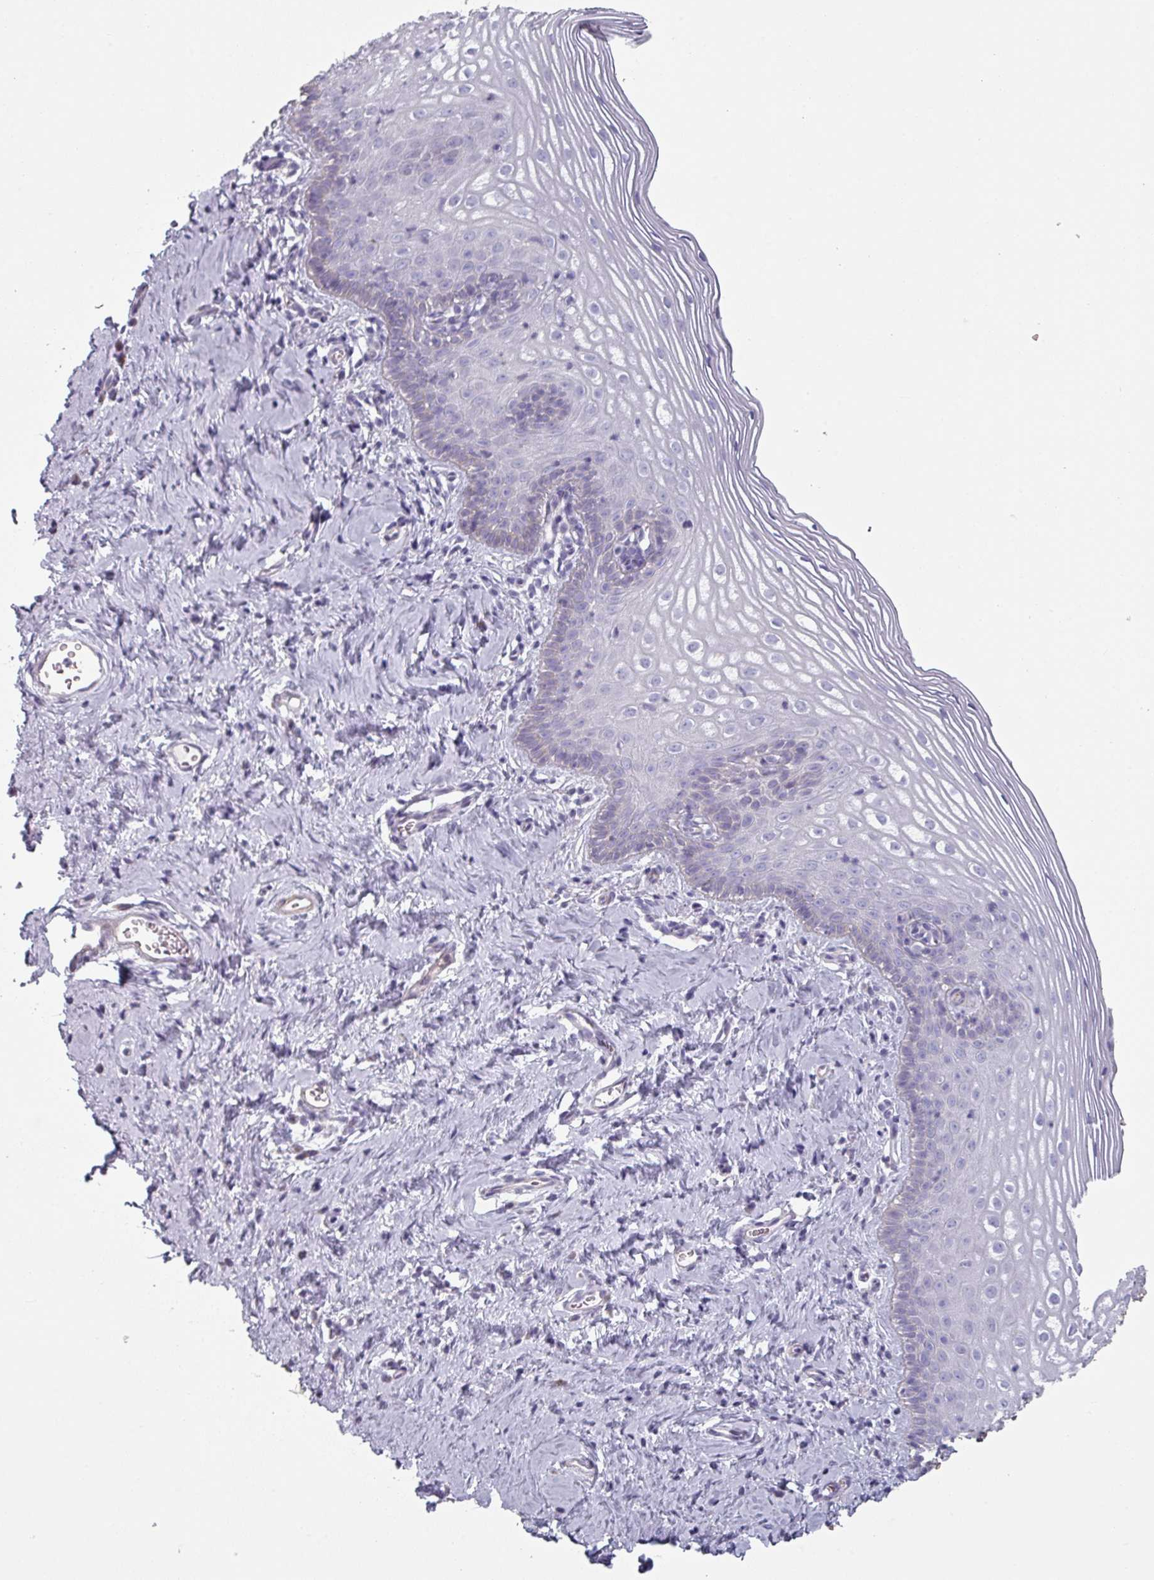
{"staining": {"intensity": "weak", "quantity": "25%-75%", "location": "cytoplasmic/membranous"}, "tissue": "cervix", "cell_type": "Glandular cells", "image_type": "normal", "snomed": [{"axis": "morphology", "description": "Normal tissue, NOS"}, {"axis": "topography", "description": "Cervix"}], "caption": "Normal cervix was stained to show a protein in brown. There is low levels of weak cytoplasmic/membranous positivity in about 25%-75% of glandular cells. (IHC, brightfield microscopy, high magnification).", "gene": "GSTA1", "patient": {"sex": "female", "age": 44}}